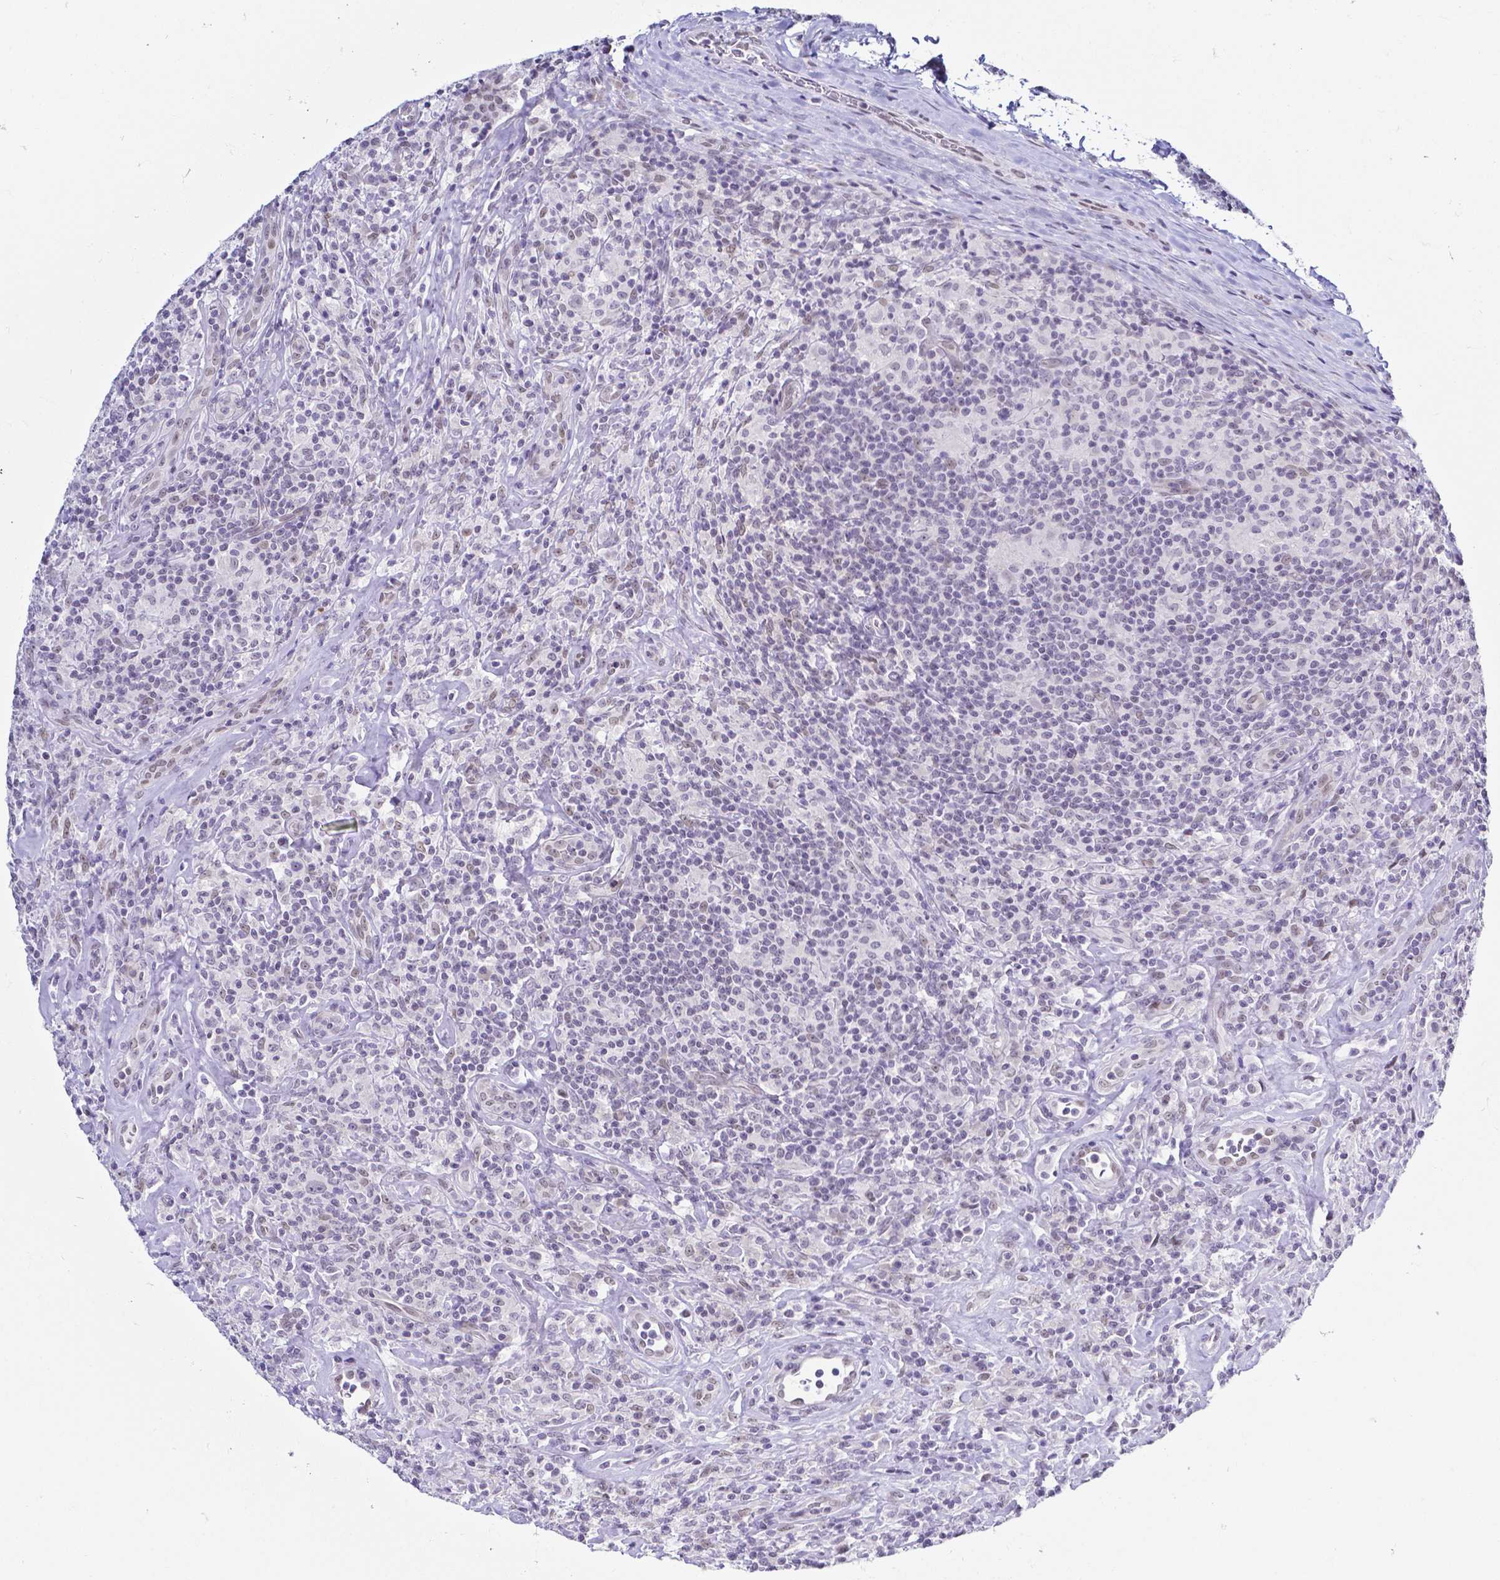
{"staining": {"intensity": "negative", "quantity": "none", "location": "none"}, "tissue": "lymphoma", "cell_type": "Tumor cells", "image_type": "cancer", "snomed": [{"axis": "morphology", "description": "Hodgkin's disease, NOS"}, {"axis": "morphology", "description": "Hodgkin's lymphoma, nodular sclerosis"}, {"axis": "topography", "description": "Lymph node"}], "caption": "Immunohistochemical staining of human Hodgkin's lymphoma, nodular sclerosis displays no significant staining in tumor cells. Brightfield microscopy of IHC stained with DAB (brown) and hematoxylin (blue), captured at high magnification.", "gene": "FAM83G", "patient": {"sex": "female", "age": 10}}